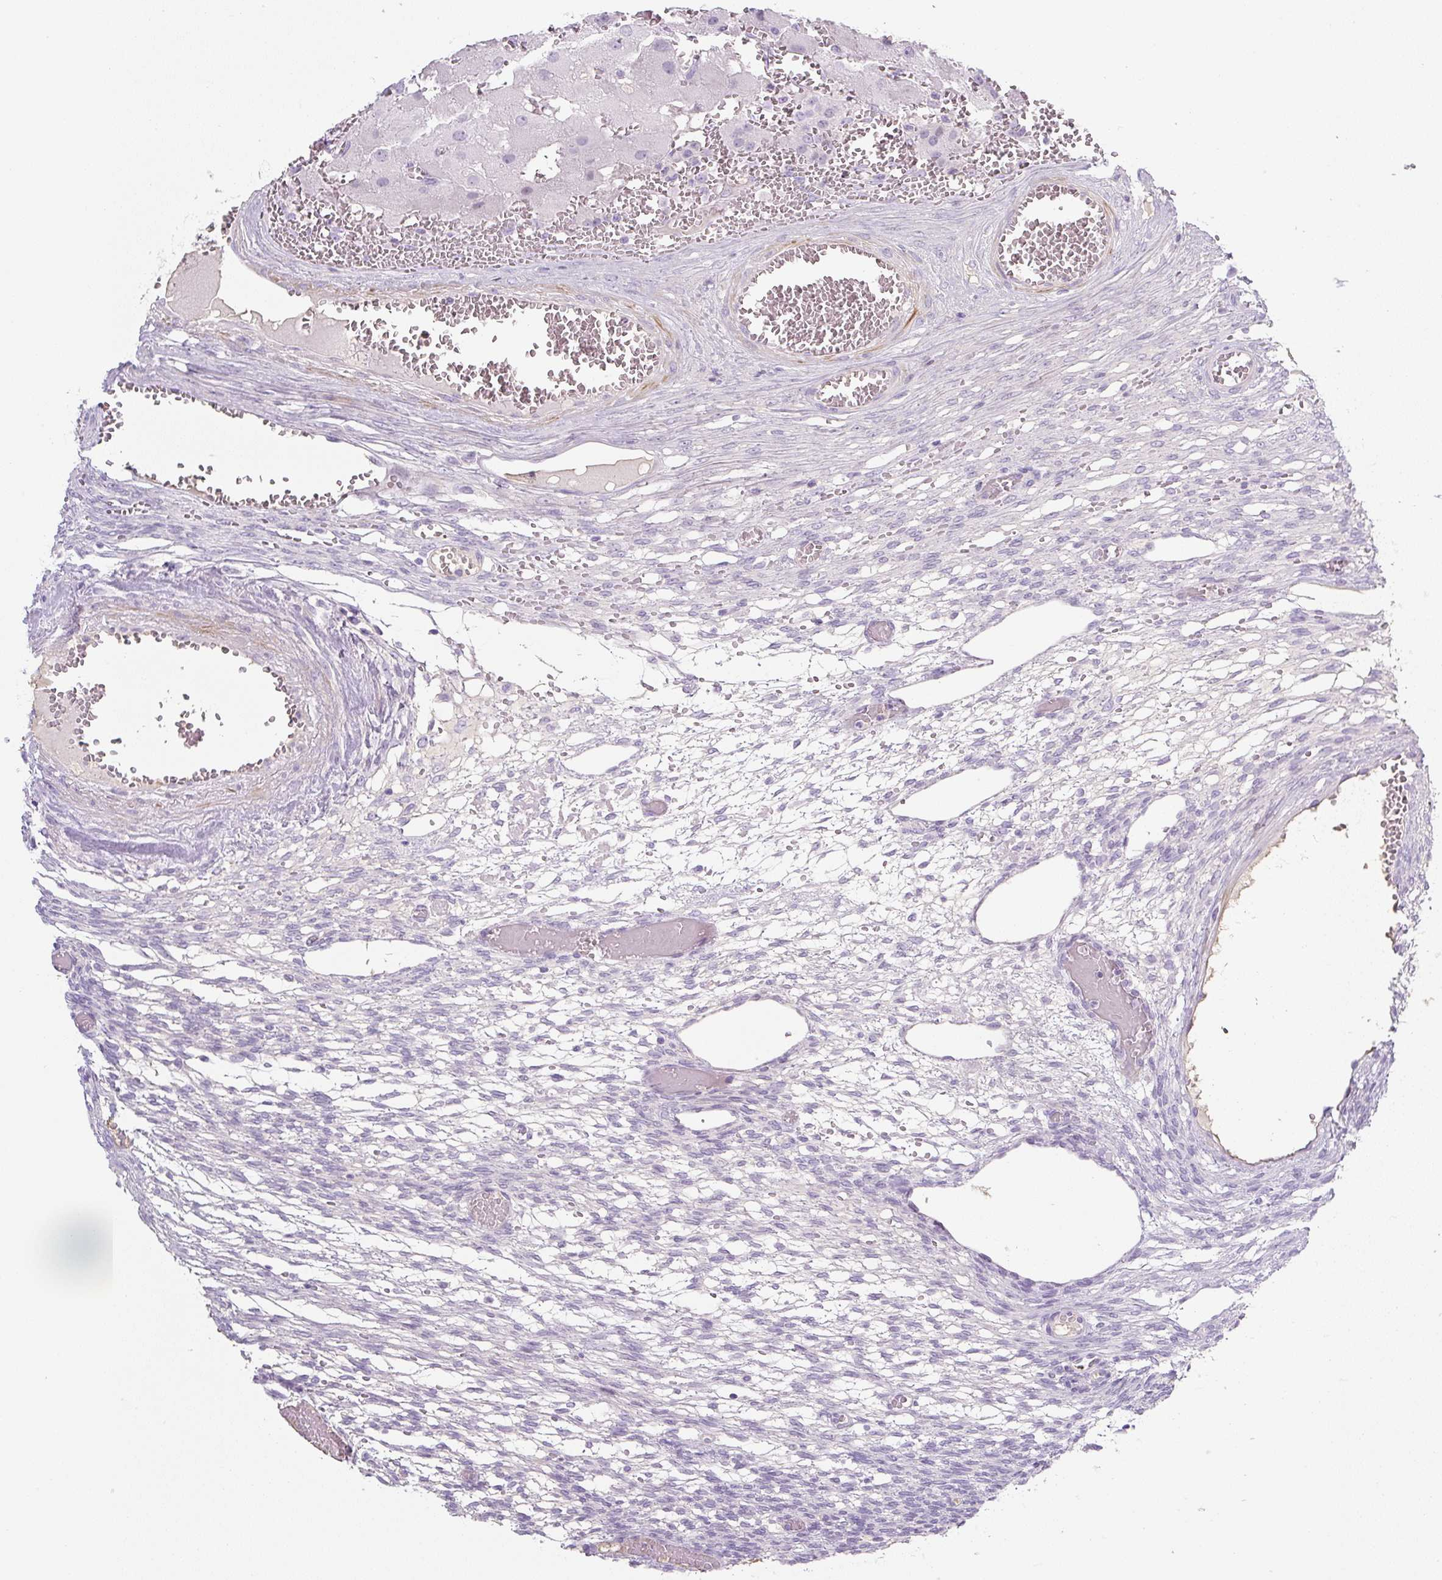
{"staining": {"intensity": "negative", "quantity": "none", "location": "none"}, "tissue": "ovary", "cell_type": "Follicle cells", "image_type": "normal", "snomed": [{"axis": "morphology", "description": "Normal tissue, NOS"}, {"axis": "topography", "description": "Ovary"}], "caption": "A photomicrograph of ovary stained for a protein displays no brown staining in follicle cells. (Stains: DAB immunohistochemistry (IHC) with hematoxylin counter stain, Microscopy: brightfield microscopy at high magnification).", "gene": "PRM1", "patient": {"sex": "female", "age": 67}}